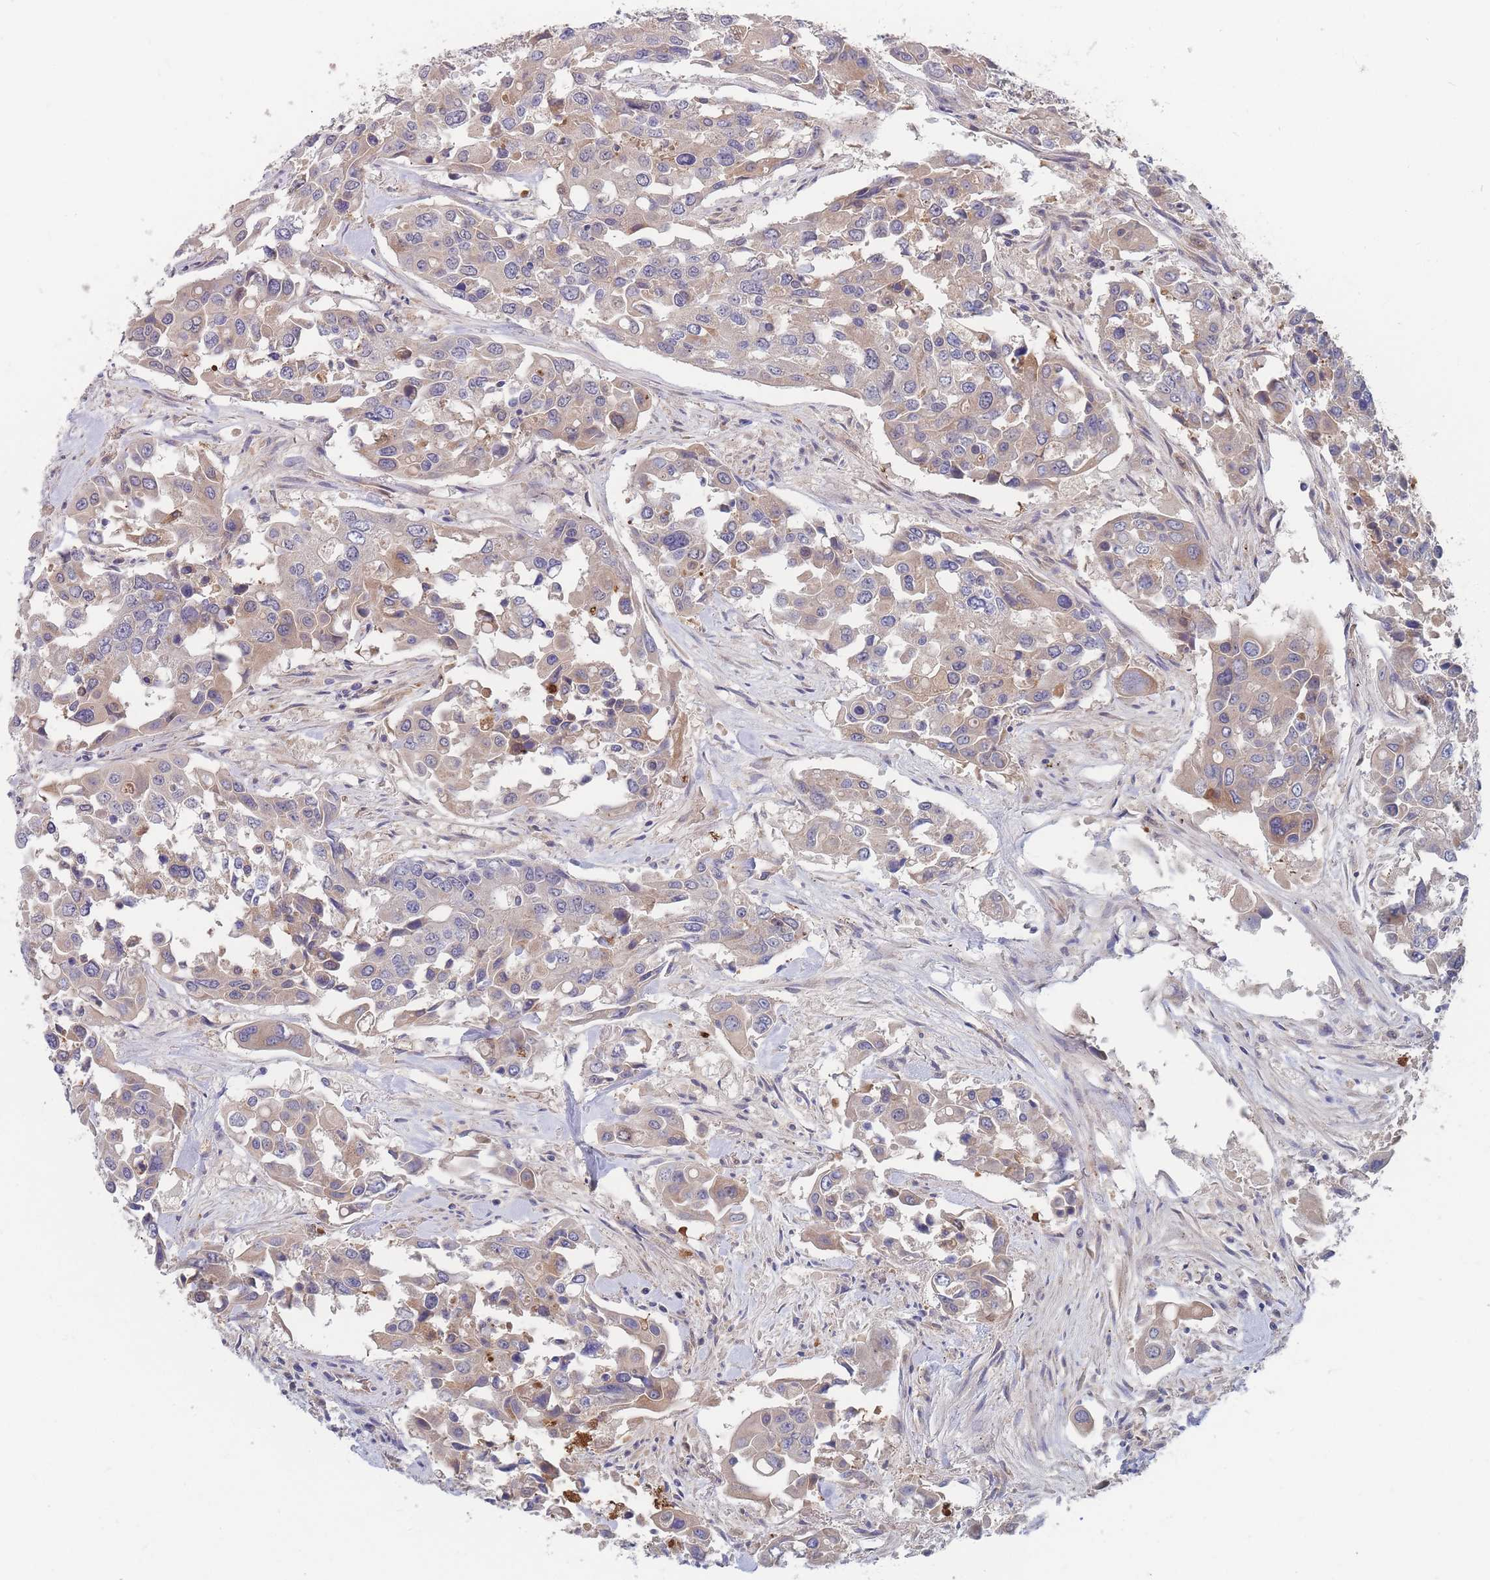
{"staining": {"intensity": "weak", "quantity": "<25%", "location": "cytoplasmic/membranous"}, "tissue": "colorectal cancer", "cell_type": "Tumor cells", "image_type": "cancer", "snomed": [{"axis": "morphology", "description": "Adenocarcinoma, NOS"}, {"axis": "topography", "description": "Colon"}], "caption": "Immunohistochemical staining of colorectal cancer (adenocarcinoma) shows no significant expression in tumor cells.", "gene": "NUB1", "patient": {"sex": "male", "age": 77}}